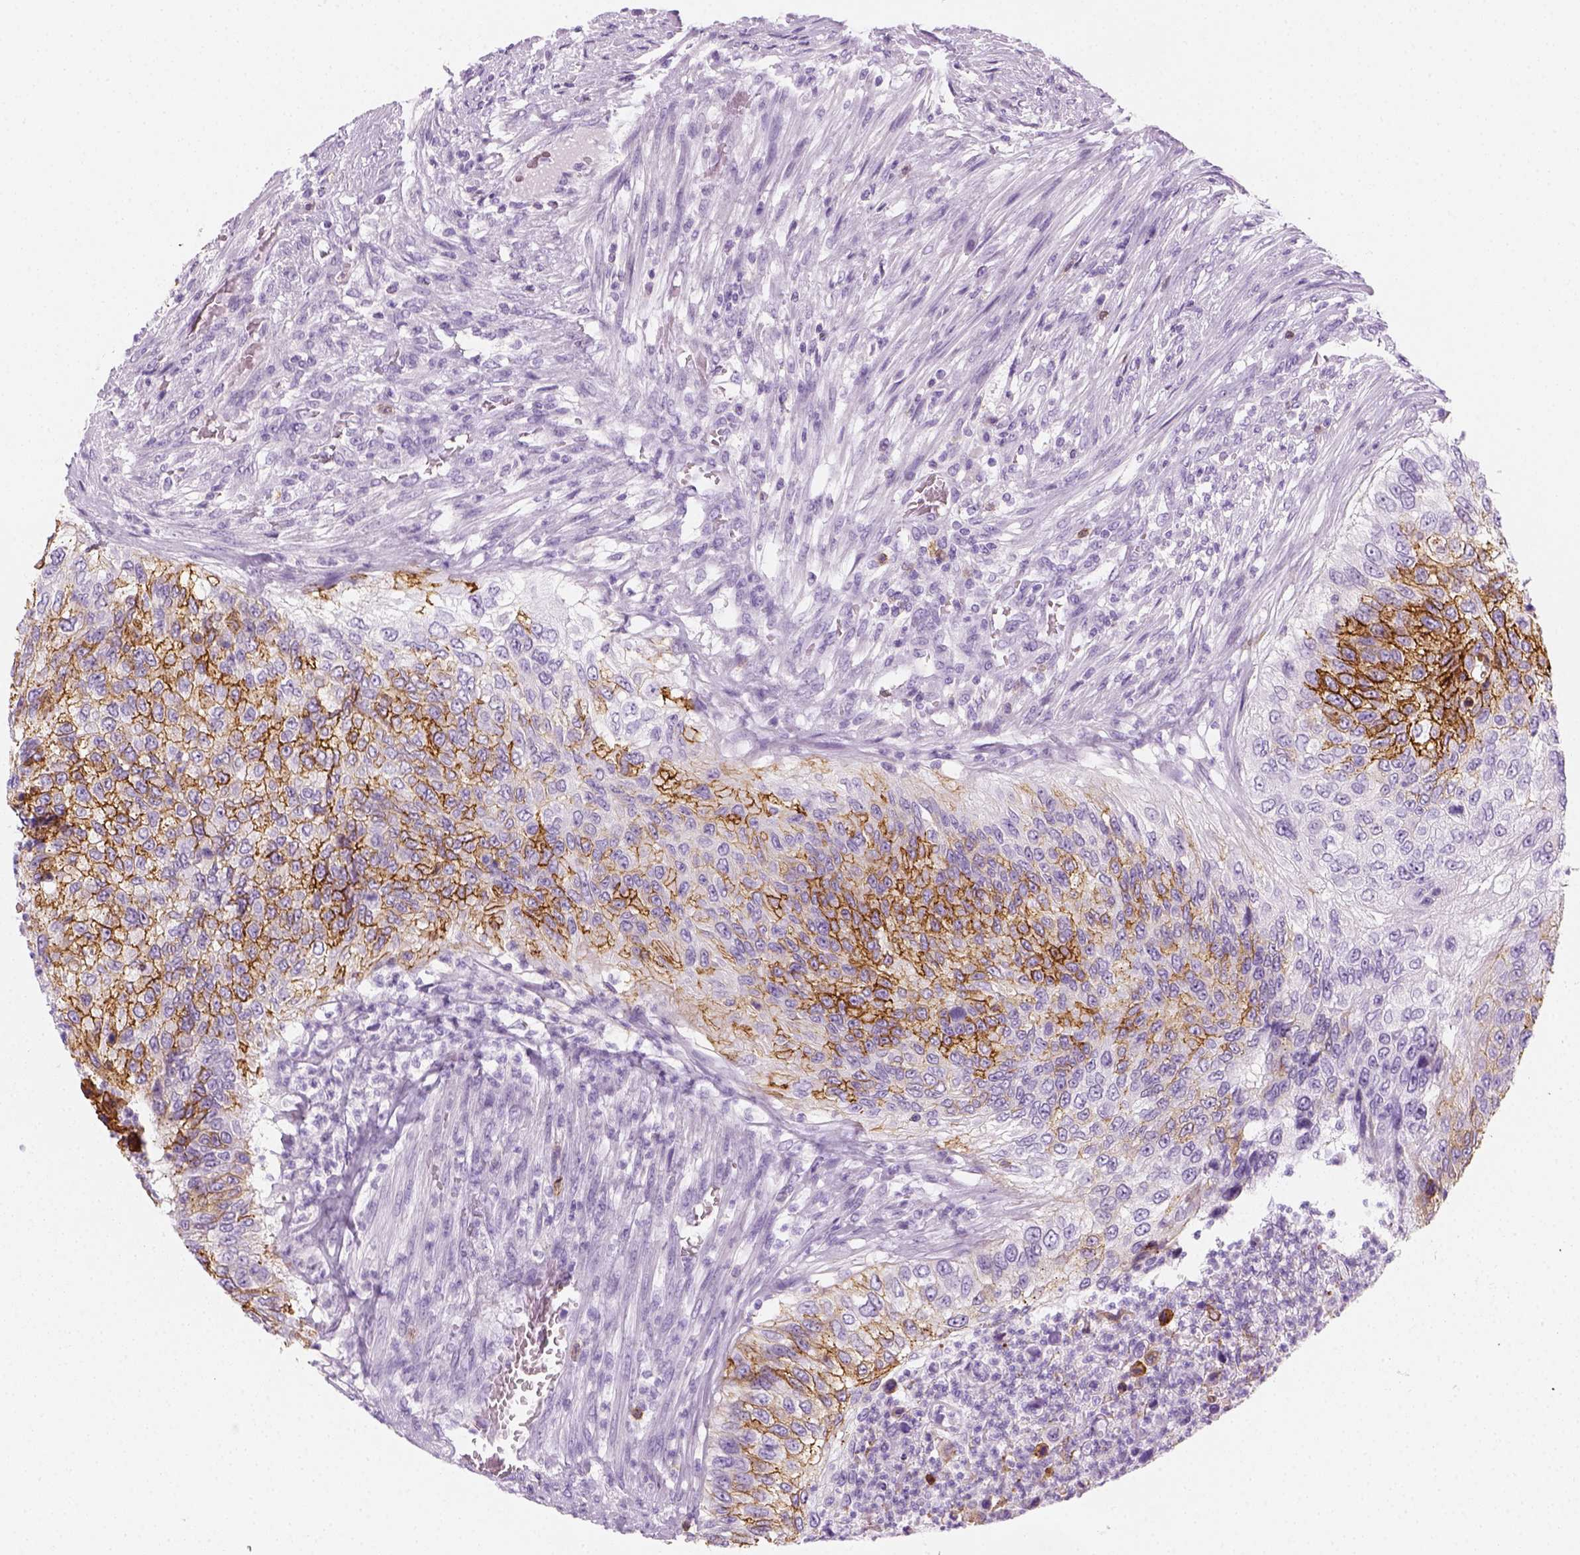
{"staining": {"intensity": "strong", "quantity": "25%-75%", "location": "cytoplasmic/membranous"}, "tissue": "urothelial cancer", "cell_type": "Tumor cells", "image_type": "cancer", "snomed": [{"axis": "morphology", "description": "Urothelial carcinoma, High grade"}, {"axis": "topography", "description": "Urinary bladder"}], "caption": "Strong cytoplasmic/membranous expression is present in about 25%-75% of tumor cells in urothelial cancer. (Brightfield microscopy of DAB IHC at high magnification).", "gene": "AQP3", "patient": {"sex": "female", "age": 60}}